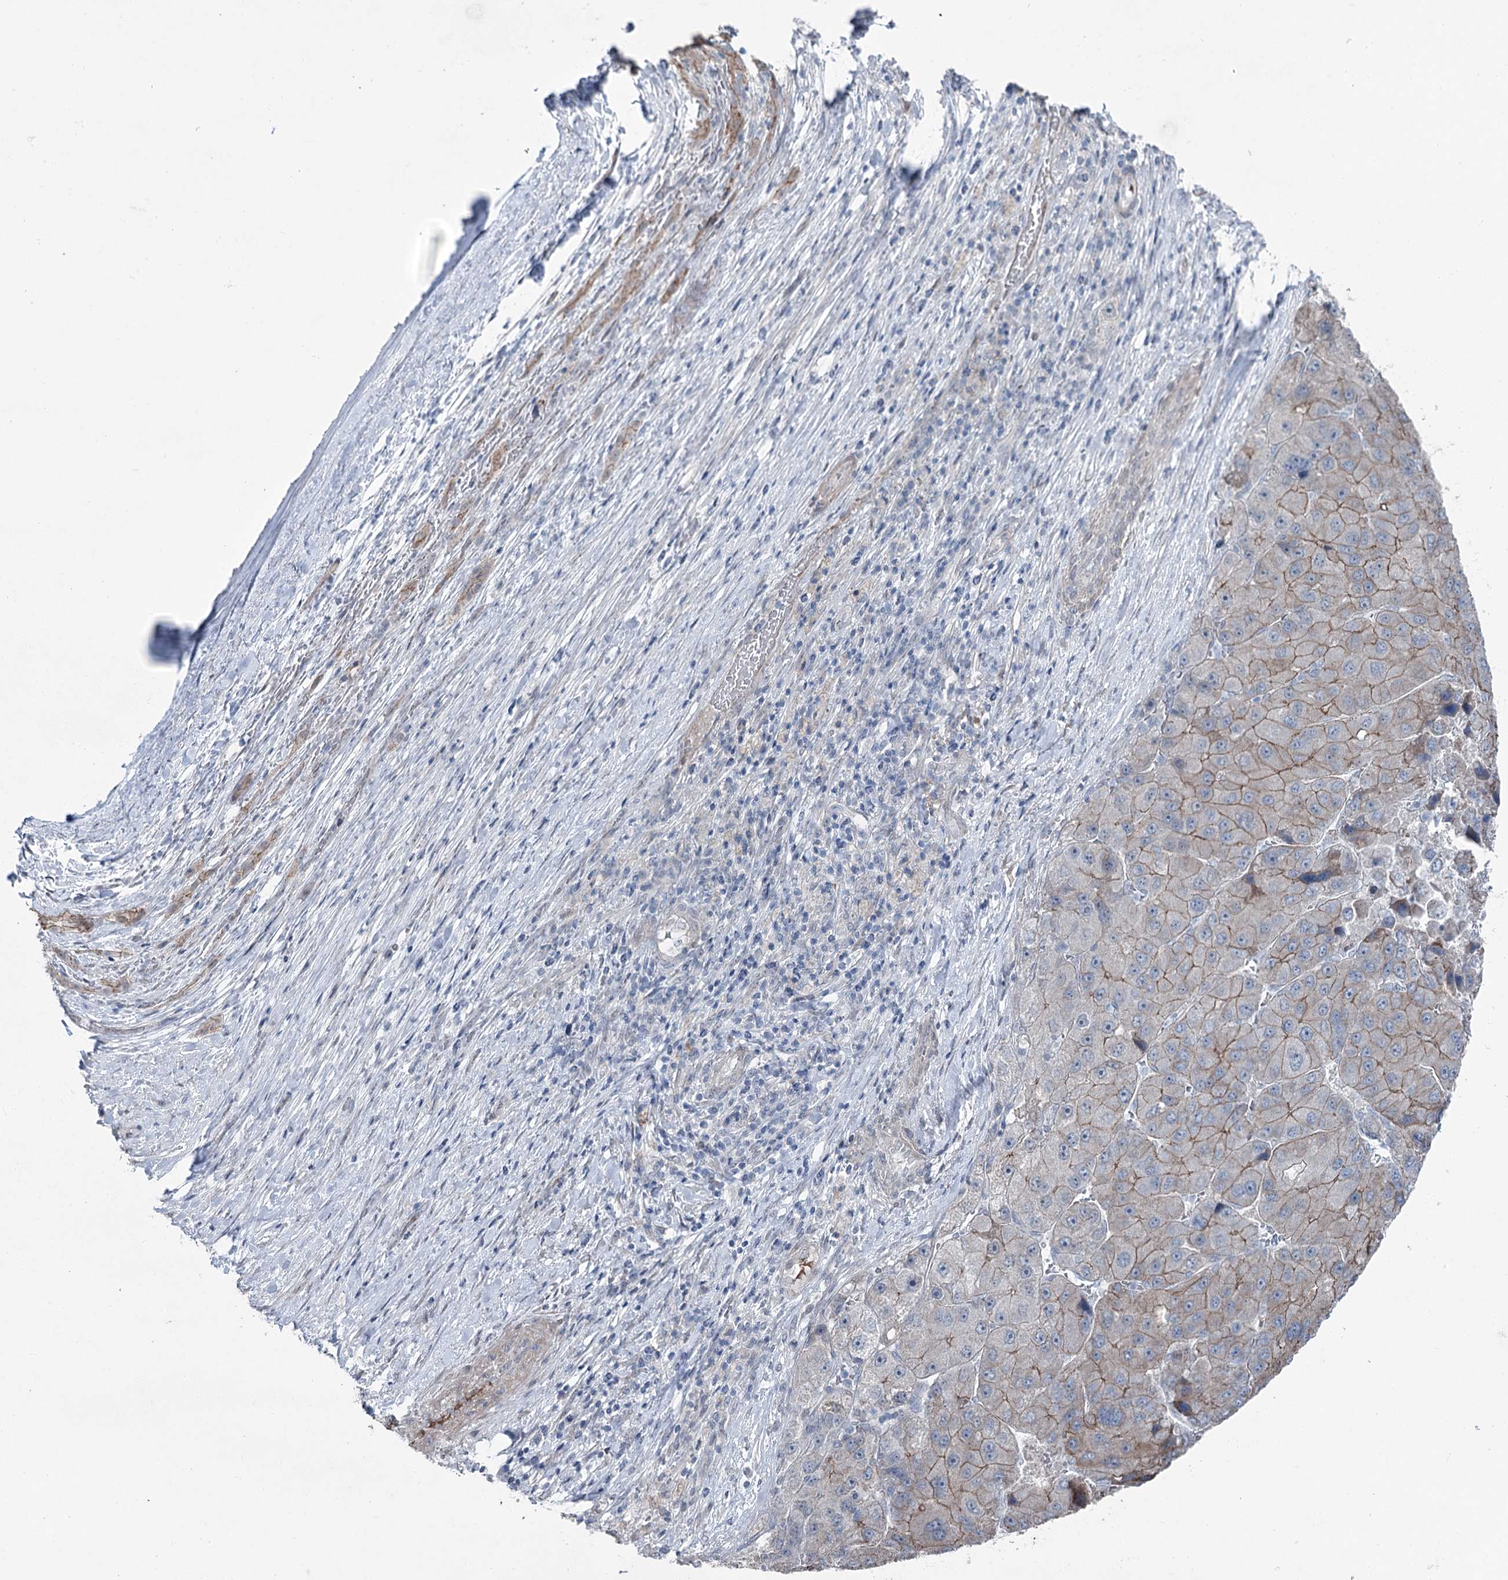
{"staining": {"intensity": "moderate", "quantity": ">75%", "location": "cytoplasmic/membranous"}, "tissue": "liver cancer", "cell_type": "Tumor cells", "image_type": "cancer", "snomed": [{"axis": "morphology", "description": "Carcinoma, Hepatocellular, NOS"}, {"axis": "topography", "description": "Liver"}], "caption": "Liver cancer (hepatocellular carcinoma) stained with a brown dye exhibits moderate cytoplasmic/membranous positive expression in approximately >75% of tumor cells.", "gene": "FAM120B", "patient": {"sex": "female", "age": 73}}